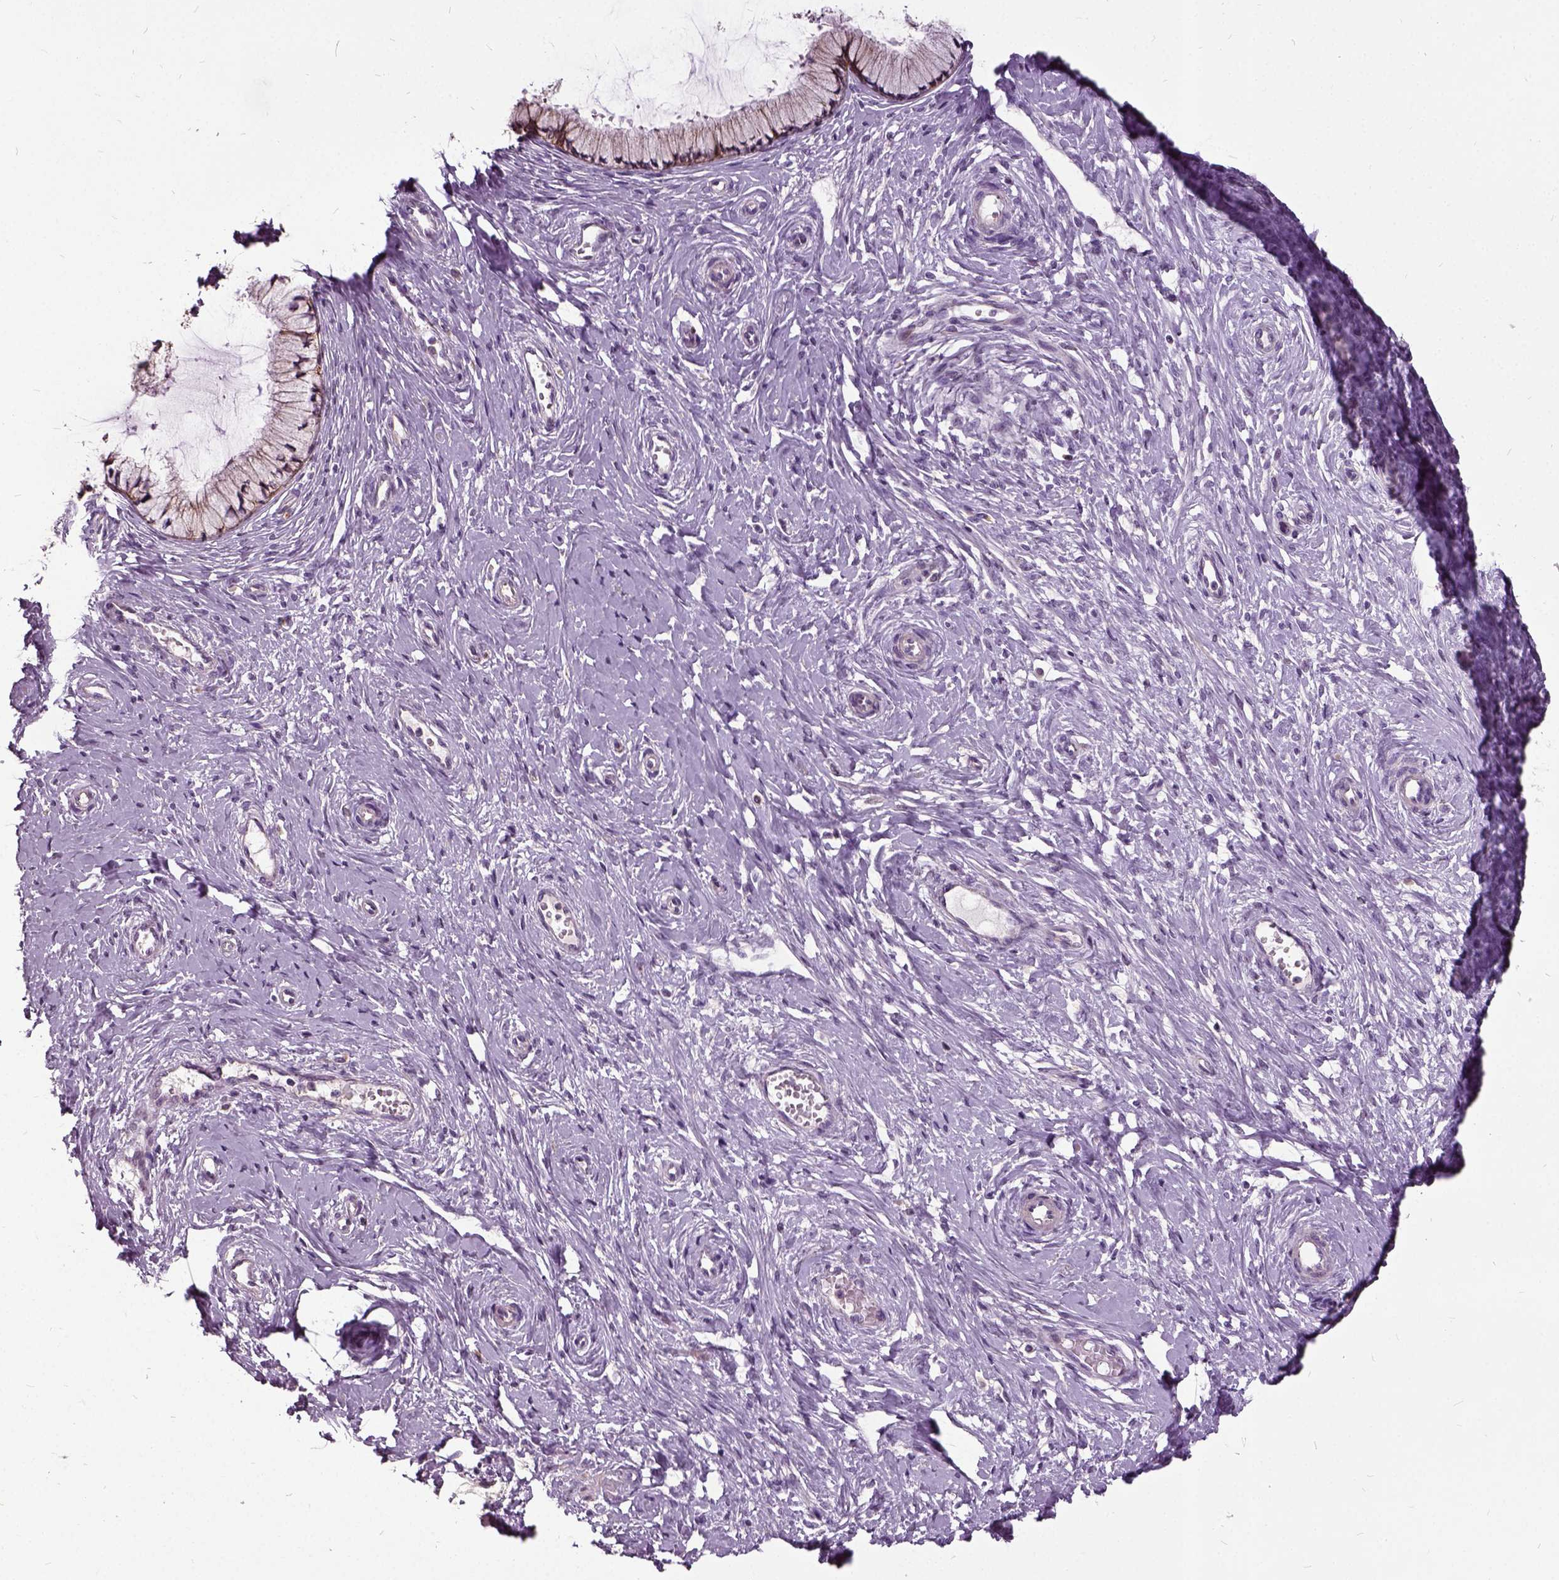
{"staining": {"intensity": "weak", "quantity": ">75%", "location": "cytoplasmic/membranous"}, "tissue": "cervix", "cell_type": "Glandular cells", "image_type": "normal", "snomed": [{"axis": "morphology", "description": "Normal tissue, NOS"}, {"axis": "topography", "description": "Cervix"}], "caption": "Protein positivity by immunohistochemistry (IHC) demonstrates weak cytoplasmic/membranous staining in approximately >75% of glandular cells in unremarkable cervix. The staining was performed using DAB to visualize the protein expression in brown, while the nuclei were stained in blue with hematoxylin (Magnification: 20x).", "gene": "ILRUN", "patient": {"sex": "female", "age": 37}}